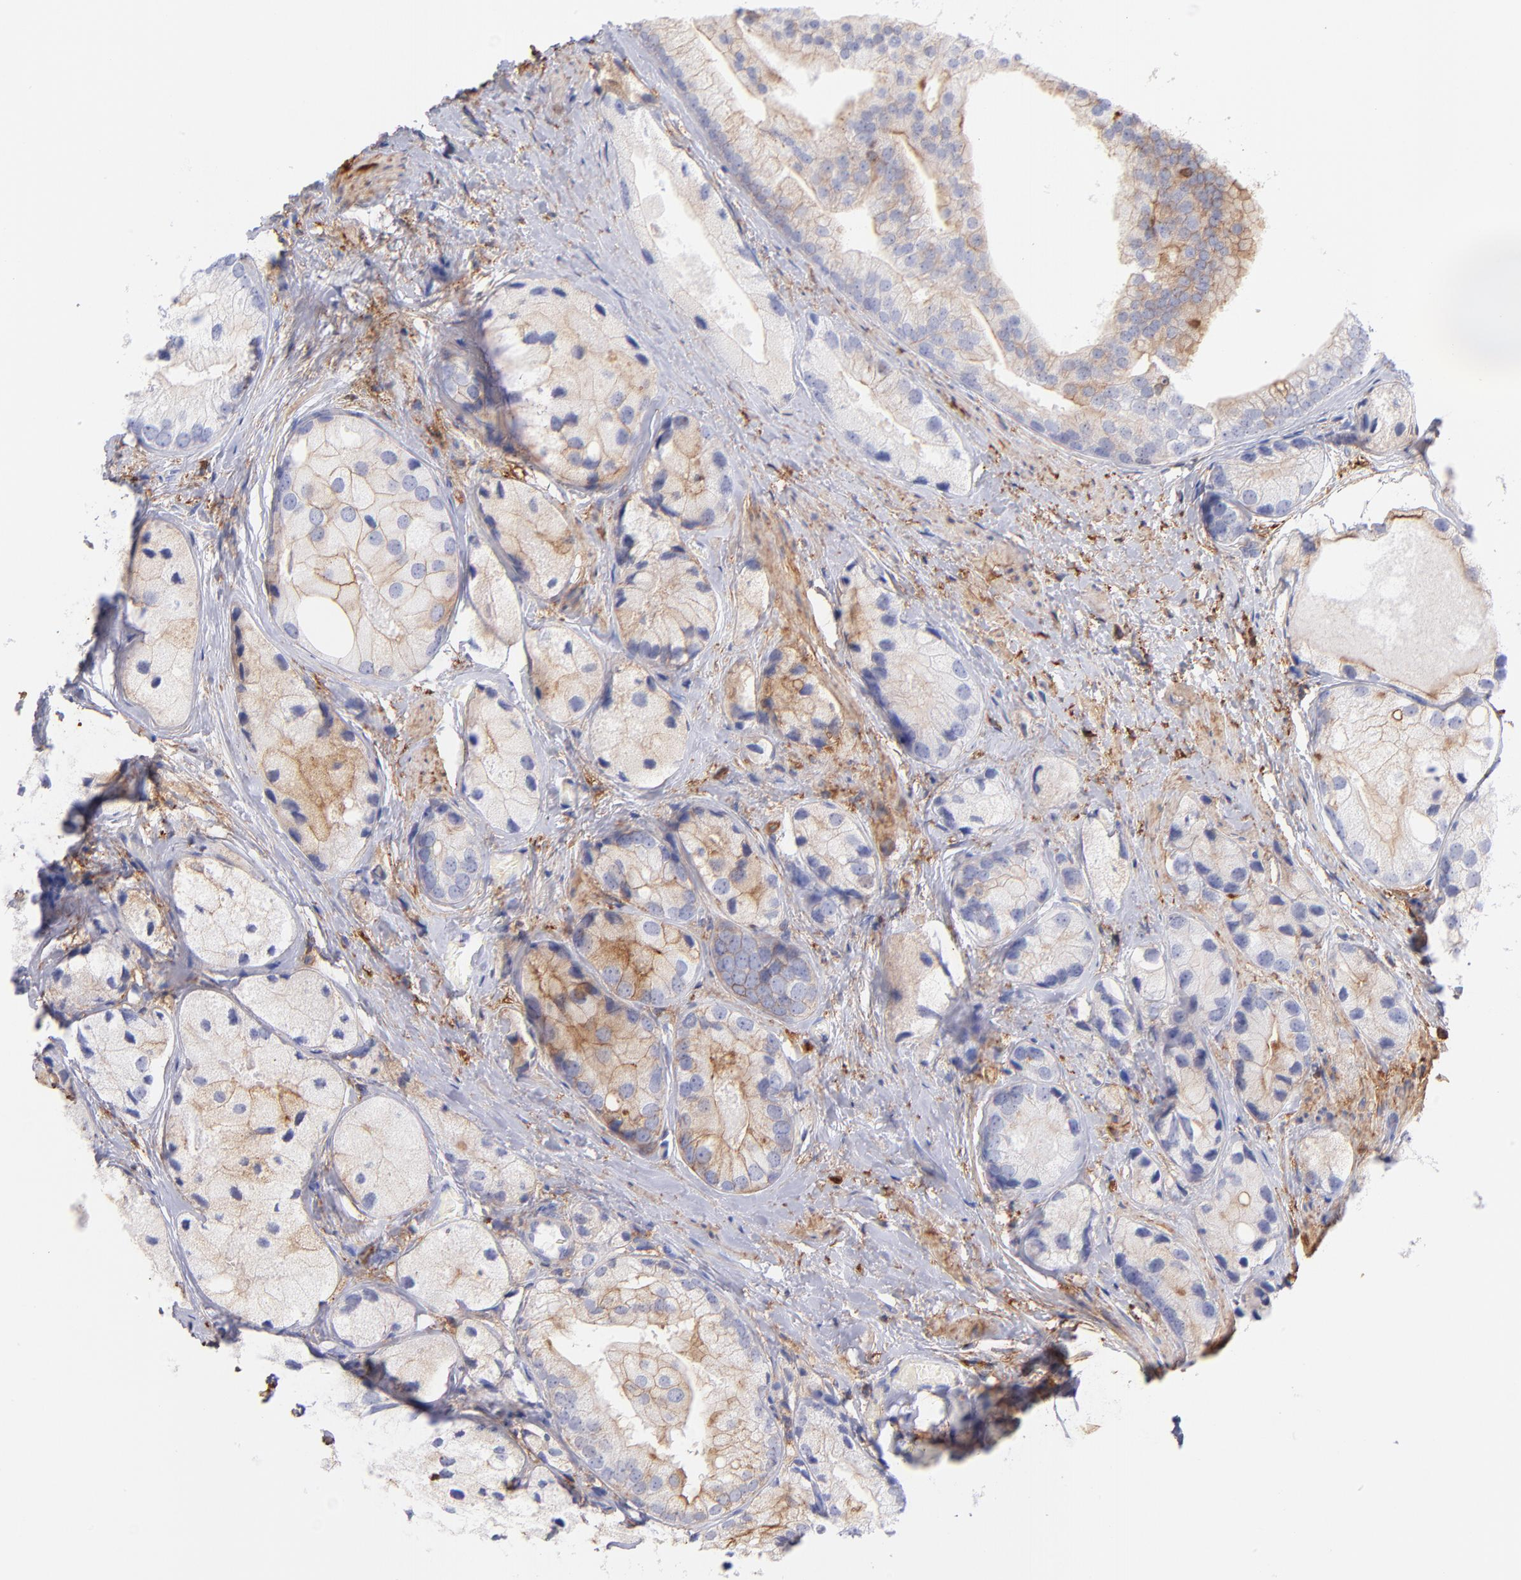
{"staining": {"intensity": "weak", "quantity": ">75%", "location": "cytoplasmic/membranous"}, "tissue": "prostate cancer", "cell_type": "Tumor cells", "image_type": "cancer", "snomed": [{"axis": "morphology", "description": "Adenocarcinoma, Low grade"}, {"axis": "topography", "description": "Prostate"}], "caption": "Approximately >75% of tumor cells in prostate cancer (low-grade adenocarcinoma) exhibit weak cytoplasmic/membranous protein expression as visualized by brown immunohistochemical staining.", "gene": "PRKCA", "patient": {"sex": "male", "age": 69}}